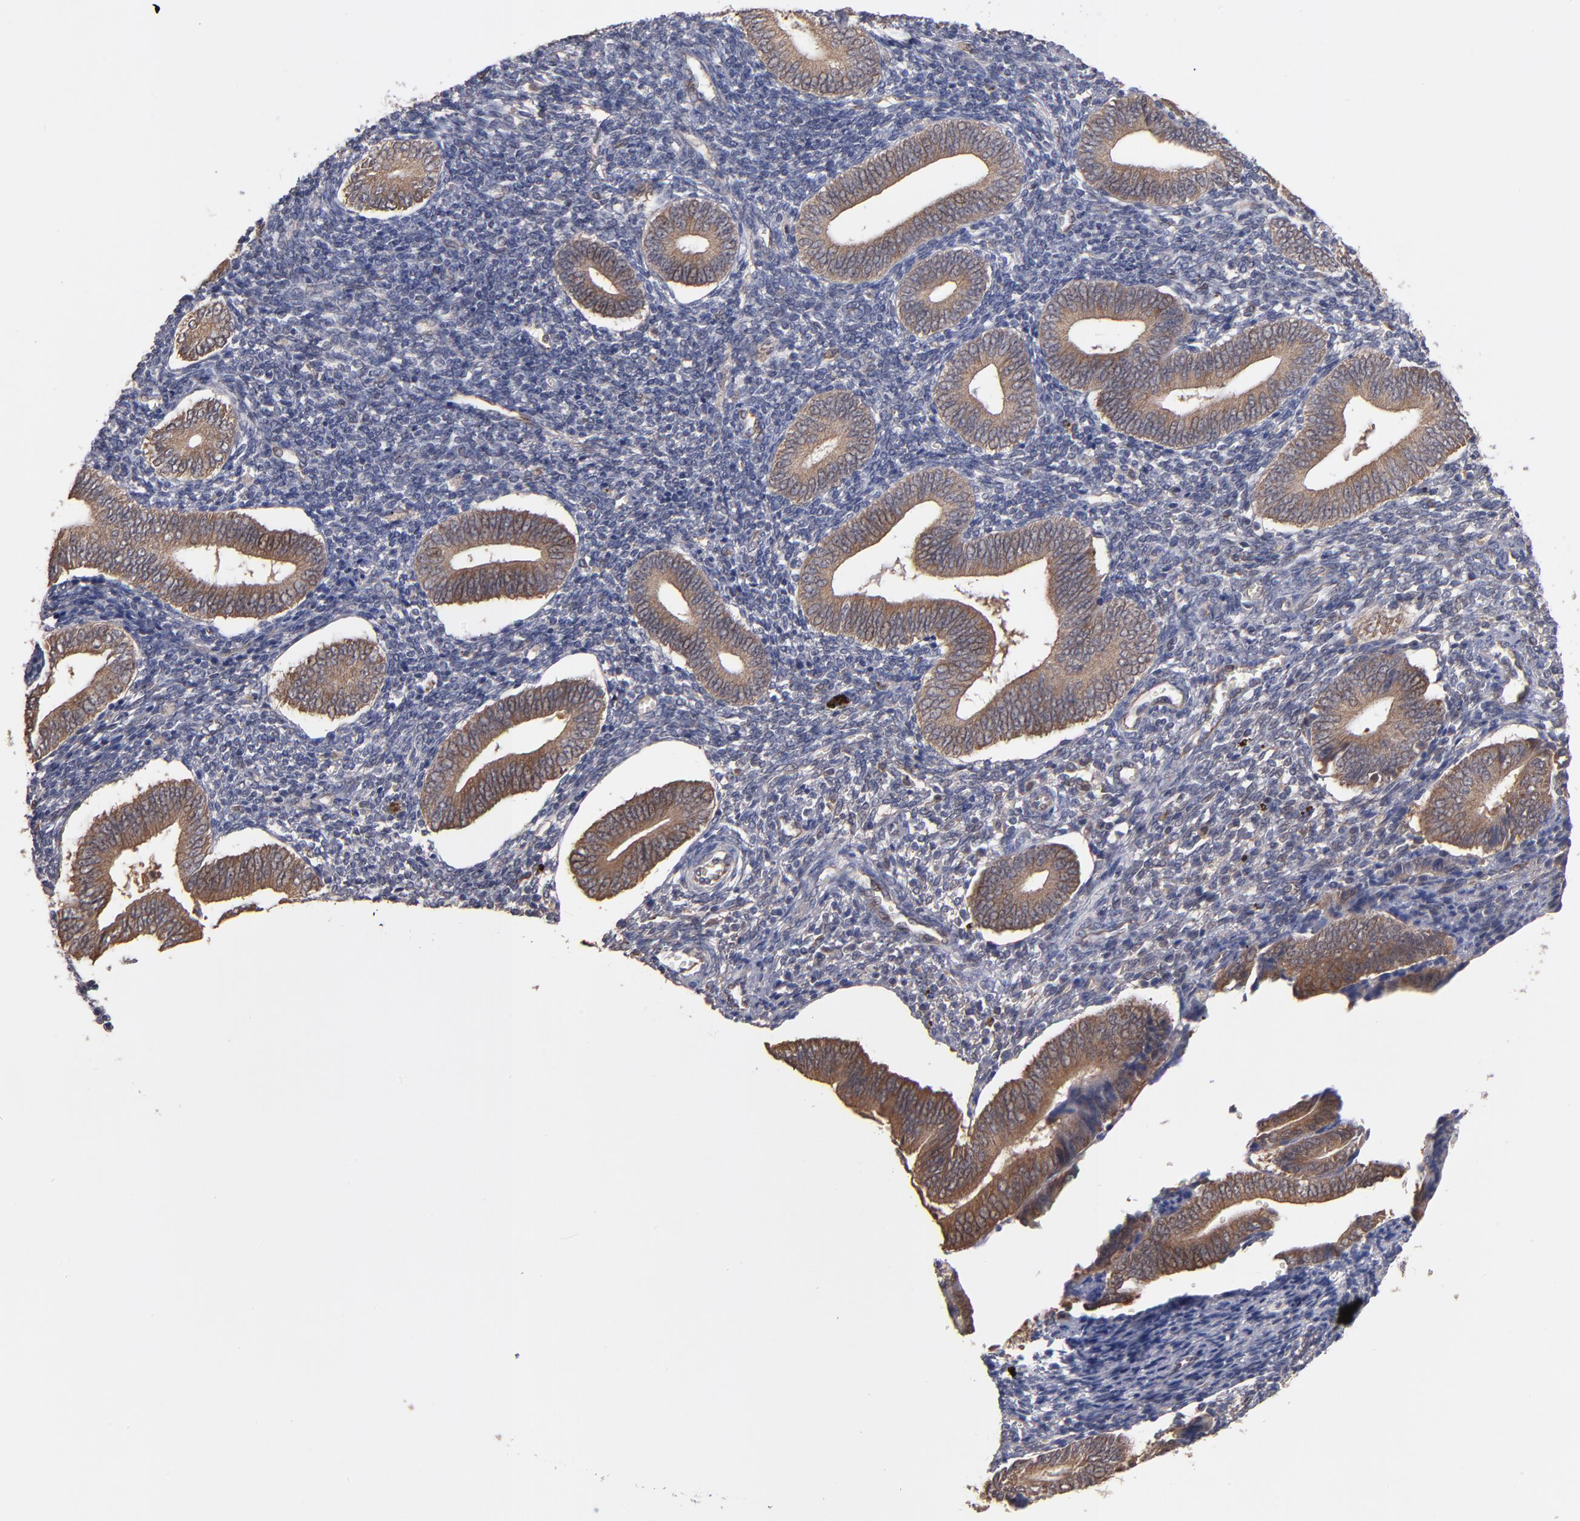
{"staining": {"intensity": "weak", "quantity": "<25%", "location": "cytoplasmic/membranous"}, "tissue": "endometrium", "cell_type": "Cells in endometrial stroma", "image_type": "normal", "snomed": [{"axis": "morphology", "description": "Normal tissue, NOS"}, {"axis": "topography", "description": "Uterus"}, {"axis": "topography", "description": "Endometrium"}], "caption": "This is an immunohistochemistry (IHC) micrograph of benign endometrium. There is no staining in cells in endometrial stroma.", "gene": "GMFB", "patient": {"sex": "female", "age": 33}}